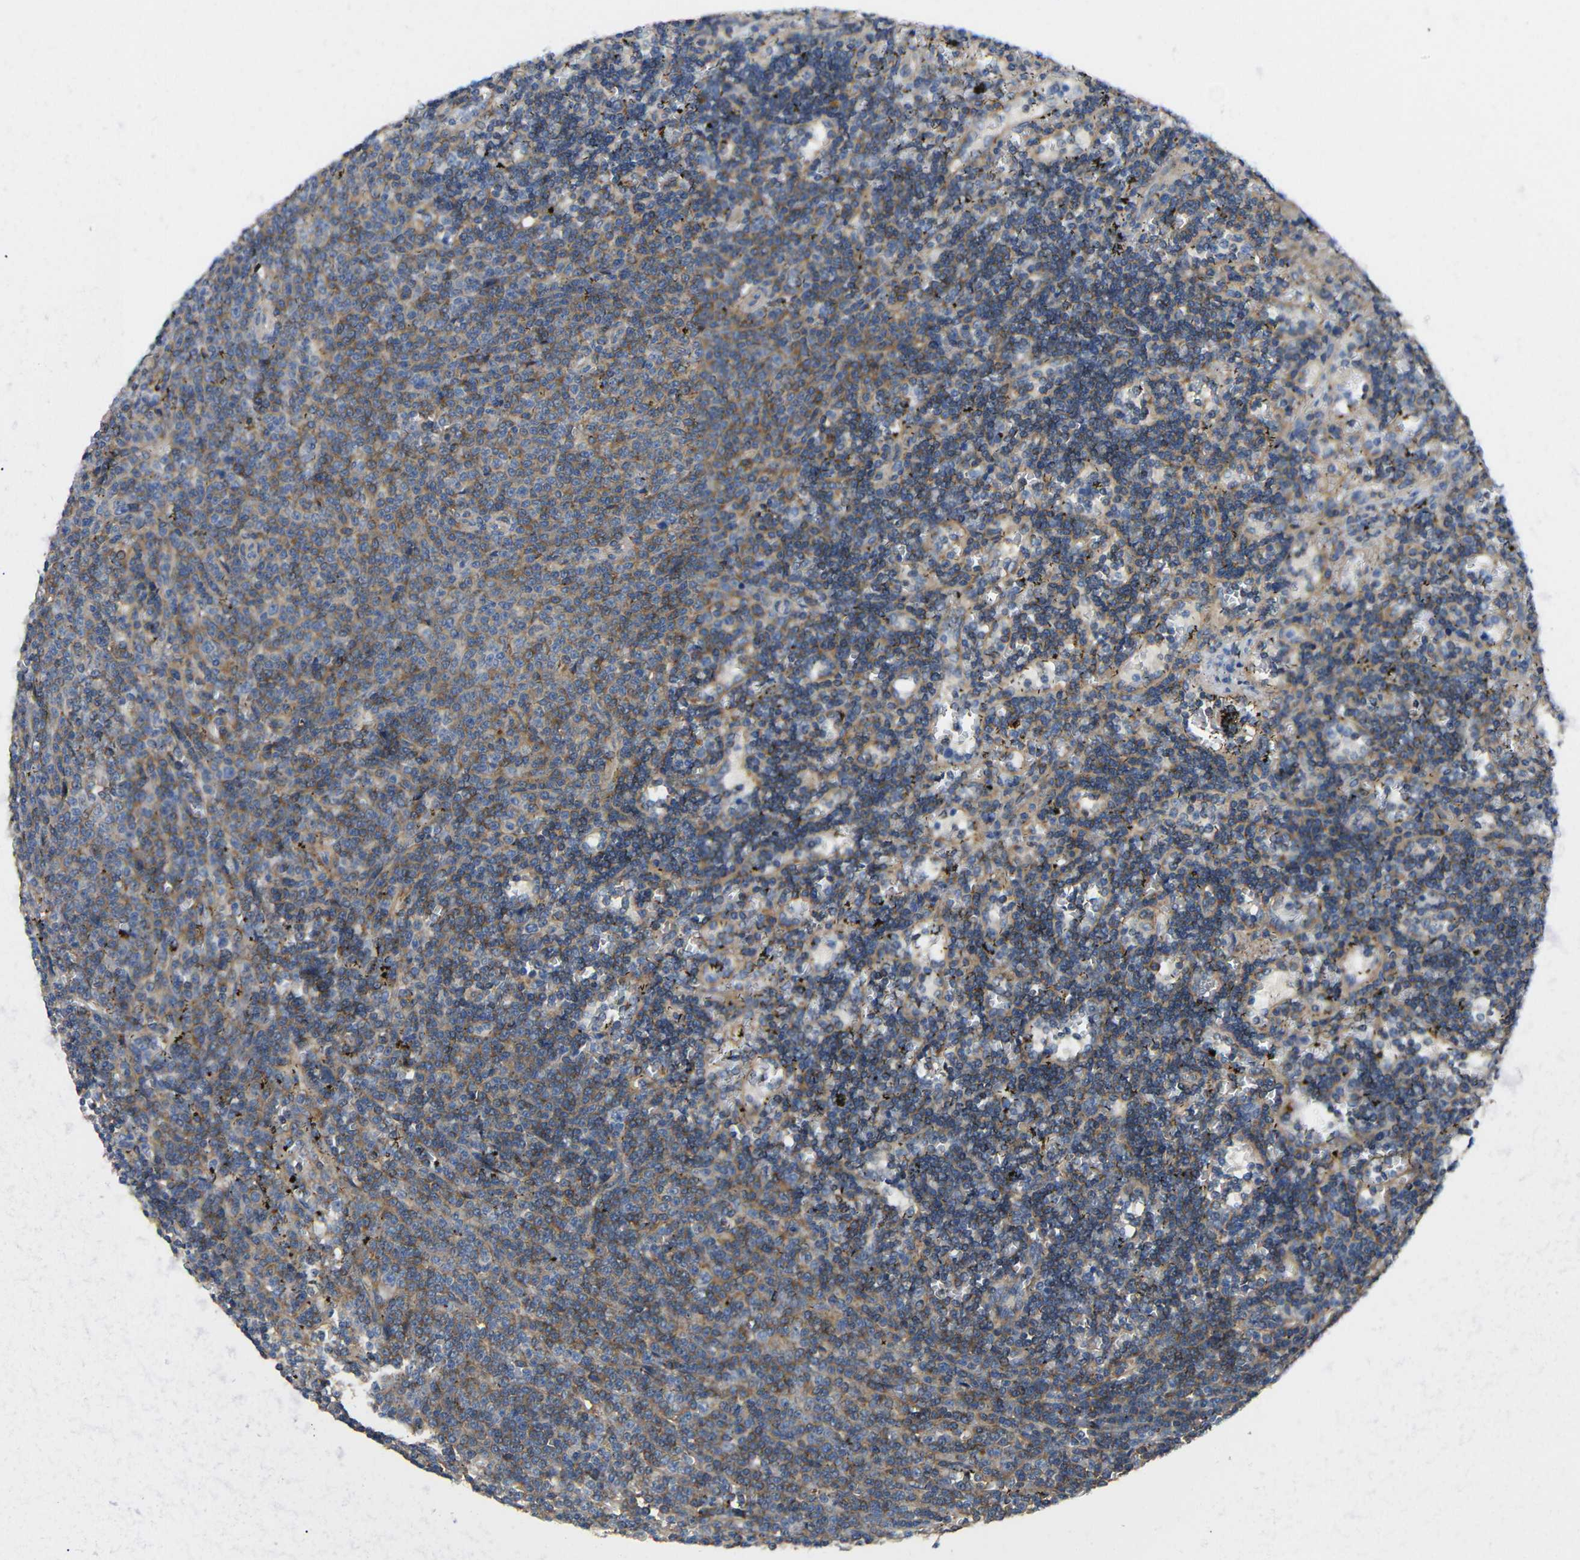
{"staining": {"intensity": "moderate", "quantity": ">75%", "location": "cytoplasmic/membranous"}, "tissue": "lymphoma", "cell_type": "Tumor cells", "image_type": "cancer", "snomed": [{"axis": "morphology", "description": "Malignant lymphoma, non-Hodgkin's type, Low grade"}, {"axis": "topography", "description": "Spleen"}], "caption": "The histopathology image shows immunohistochemical staining of lymphoma. There is moderate cytoplasmic/membranous positivity is seen in about >75% of tumor cells.", "gene": "SYPL1", "patient": {"sex": "male", "age": 60}}